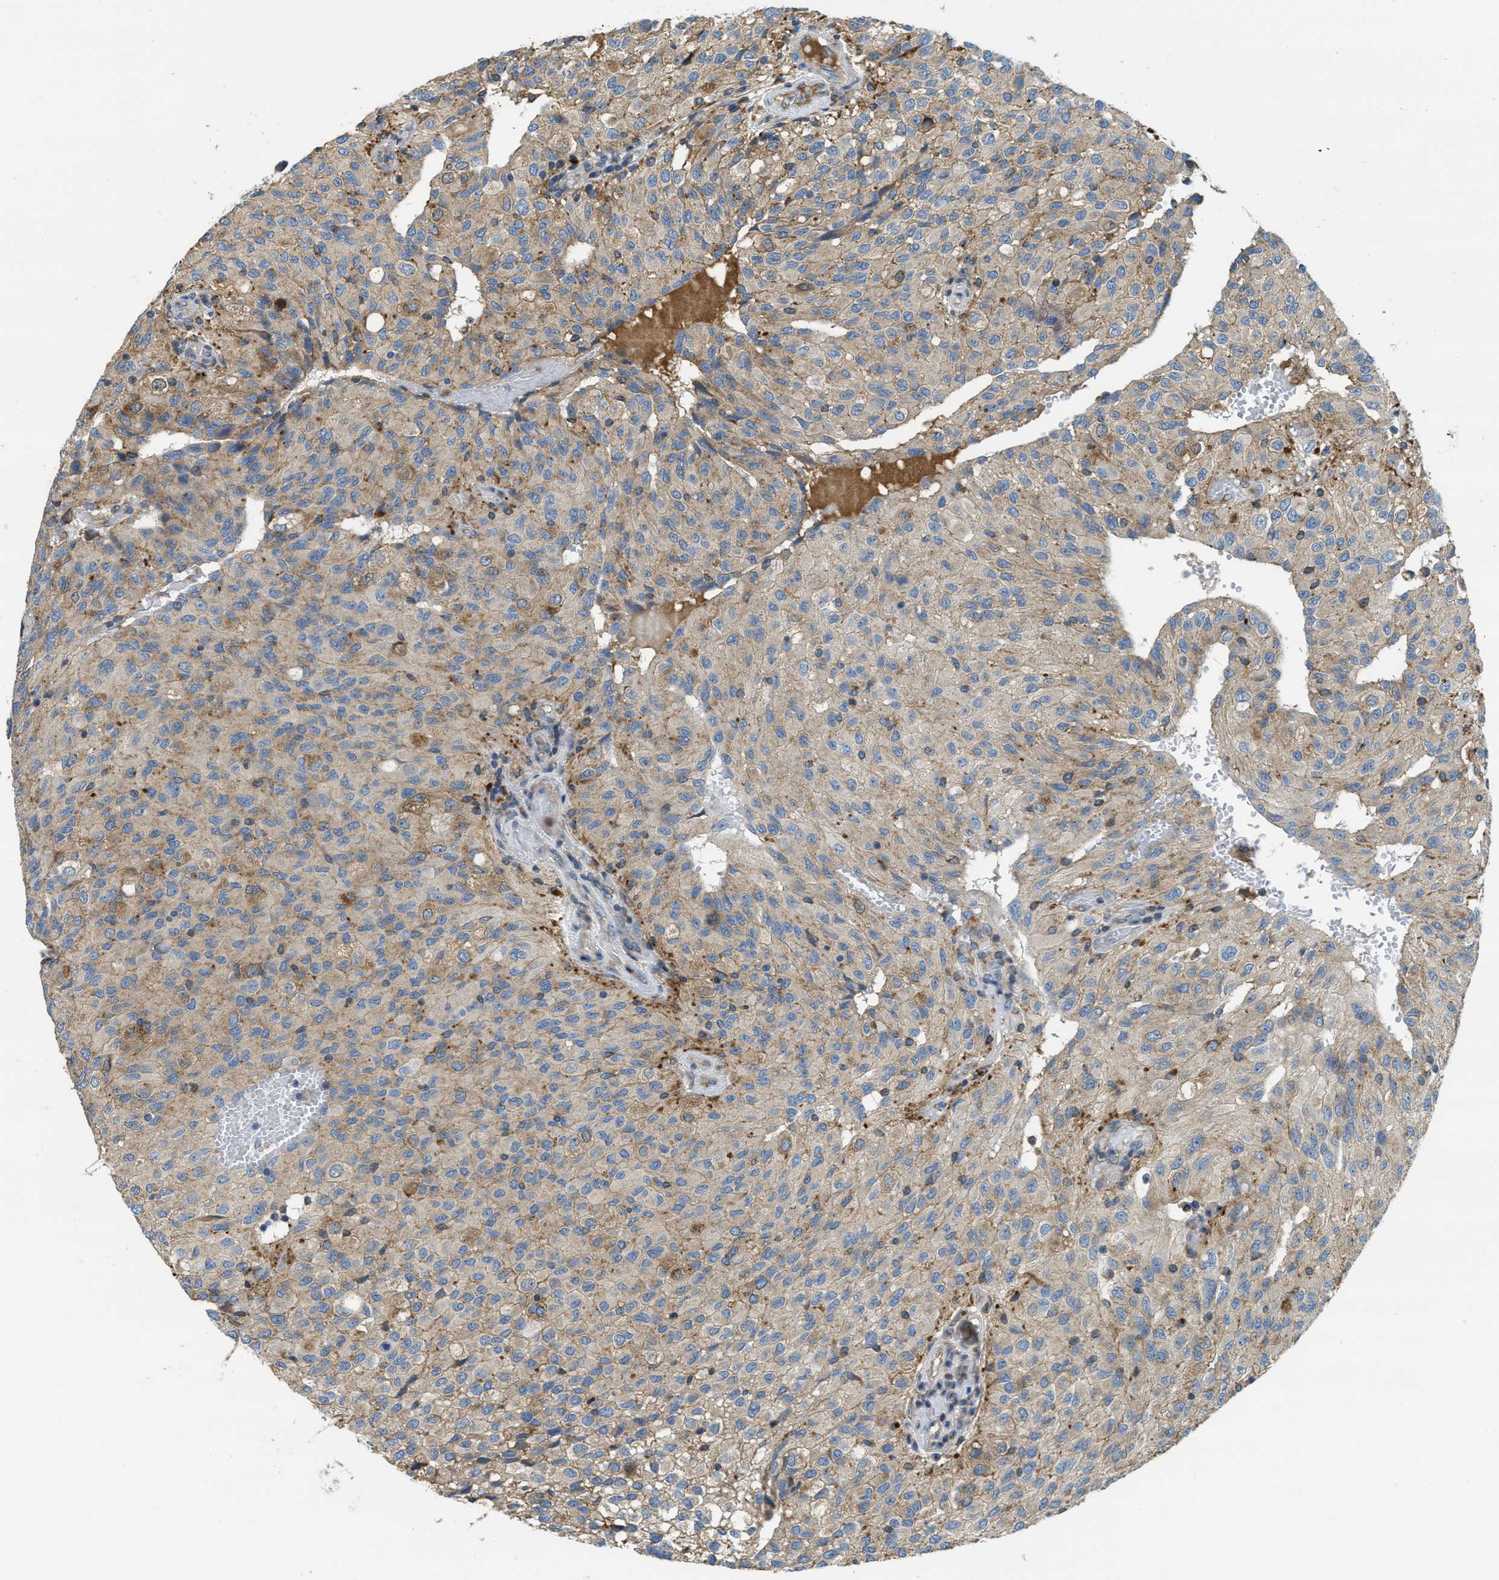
{"staining": {"intensity": "weak", "quantity": "25%-75%", "location": "cytoplasmic/membranous"}, "tissue": "glioma", "cell_type": "Tumor cells", "image_type": "cancer", "snomed": [{"axis": "morphology", "description": "Glioma, malignant, High grade"}, {"axis": "topography", "description": "Brain"}], "caption": "This is an image of immunohistochemistry (IHC) staining of glioma, which shows weak expression in the cytoplasmic/membranous of tumor cells.", "gene": "SSR1", "patient": {"sex": "male", "age": 32}}